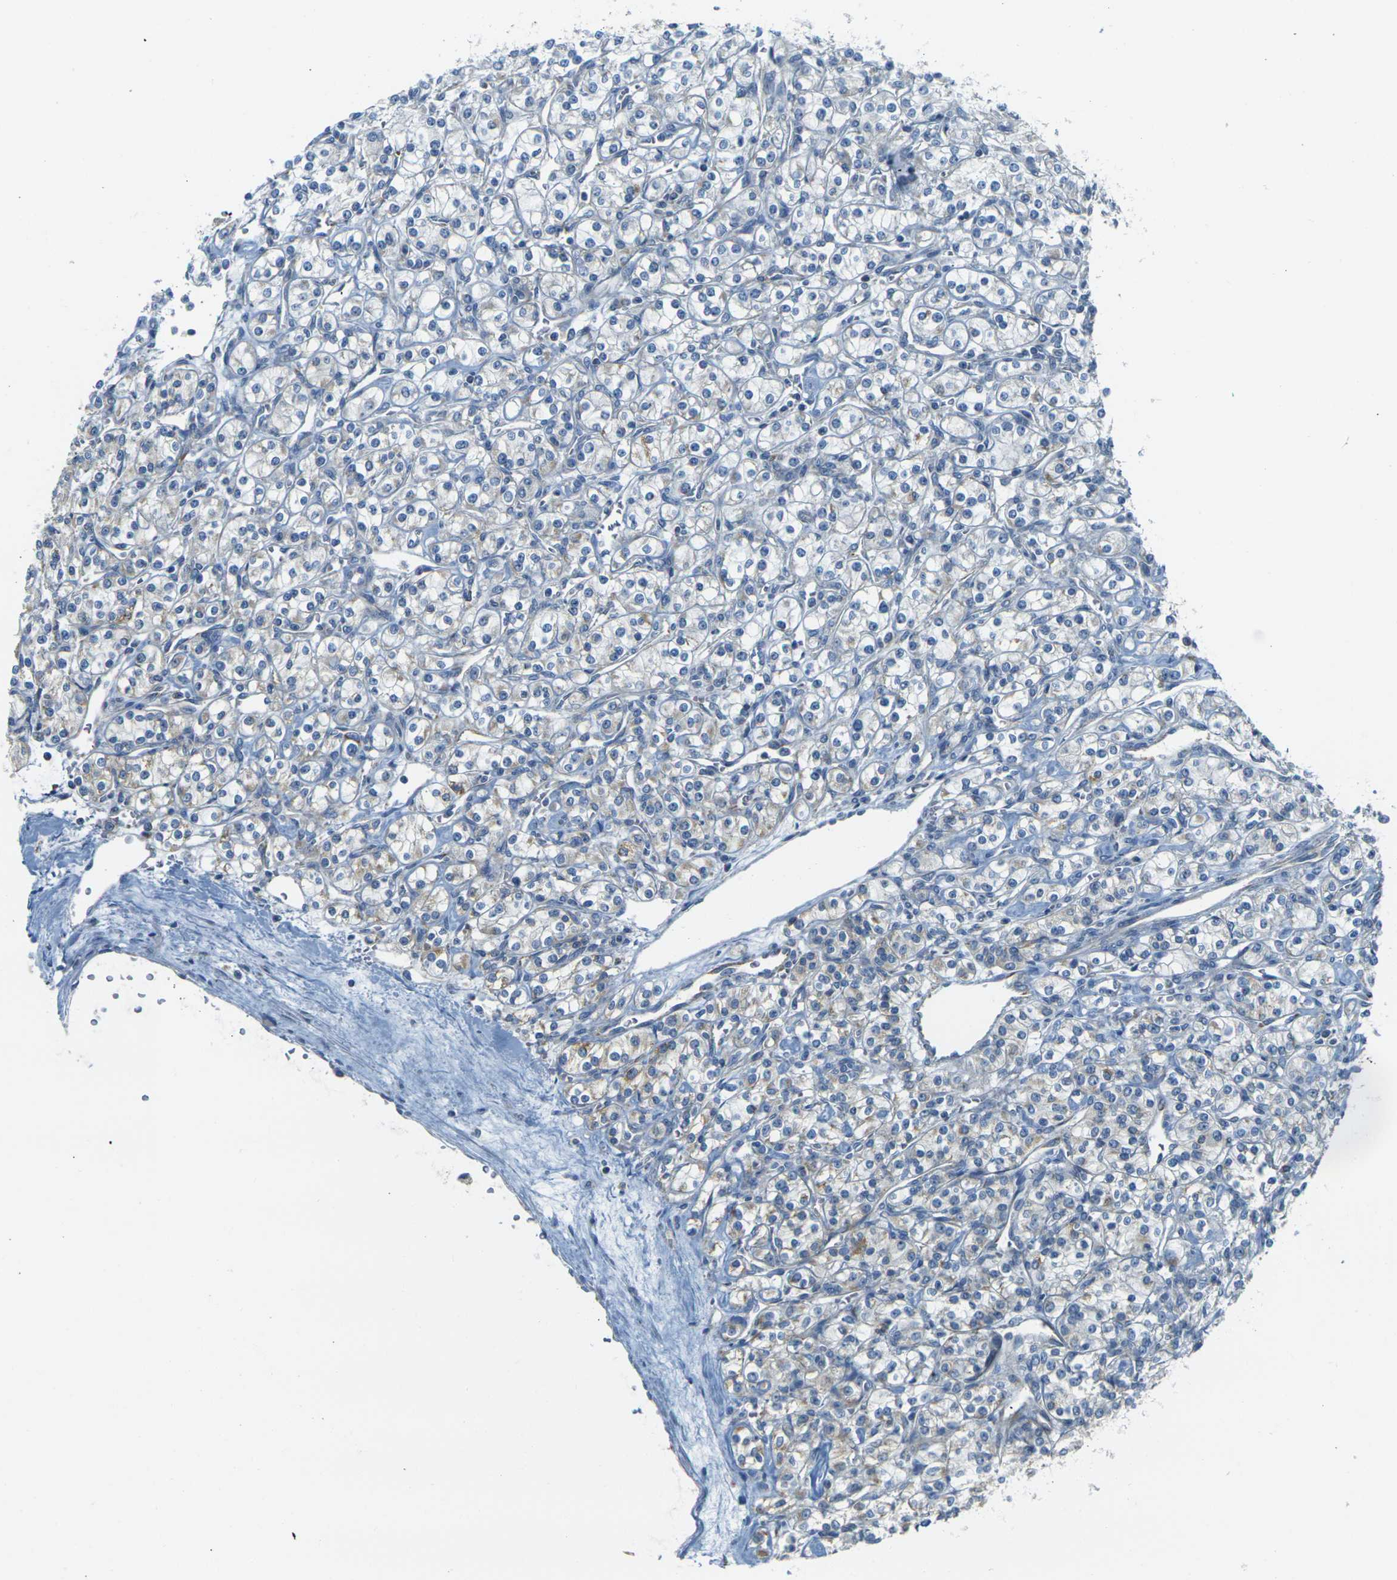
{"staining": {"intensity": "negative", "quantity": "none", "location": "none"}, "tissue": "renal cancer", "cell_type": "Tumor cells", "image_type": "cancer", "snomed": [{"axis": "morphology", "description": "Adenocarcinoma, NOS"}, {"axis": "topography", "description": "Kidney"}], "caption": "High magnification brightfield microscopy of adenocarcinoma (renal) stained with DAB (3,3'-diaminobenzidine) (brown) and counterstained with hematoxylin (blue): tumor cells show no significant positivity. (DAB IHC visualized using brightfield microscopy, high magnification).", "gene": "PARD6B", "patient": {"sex": "male", "age": 77}}